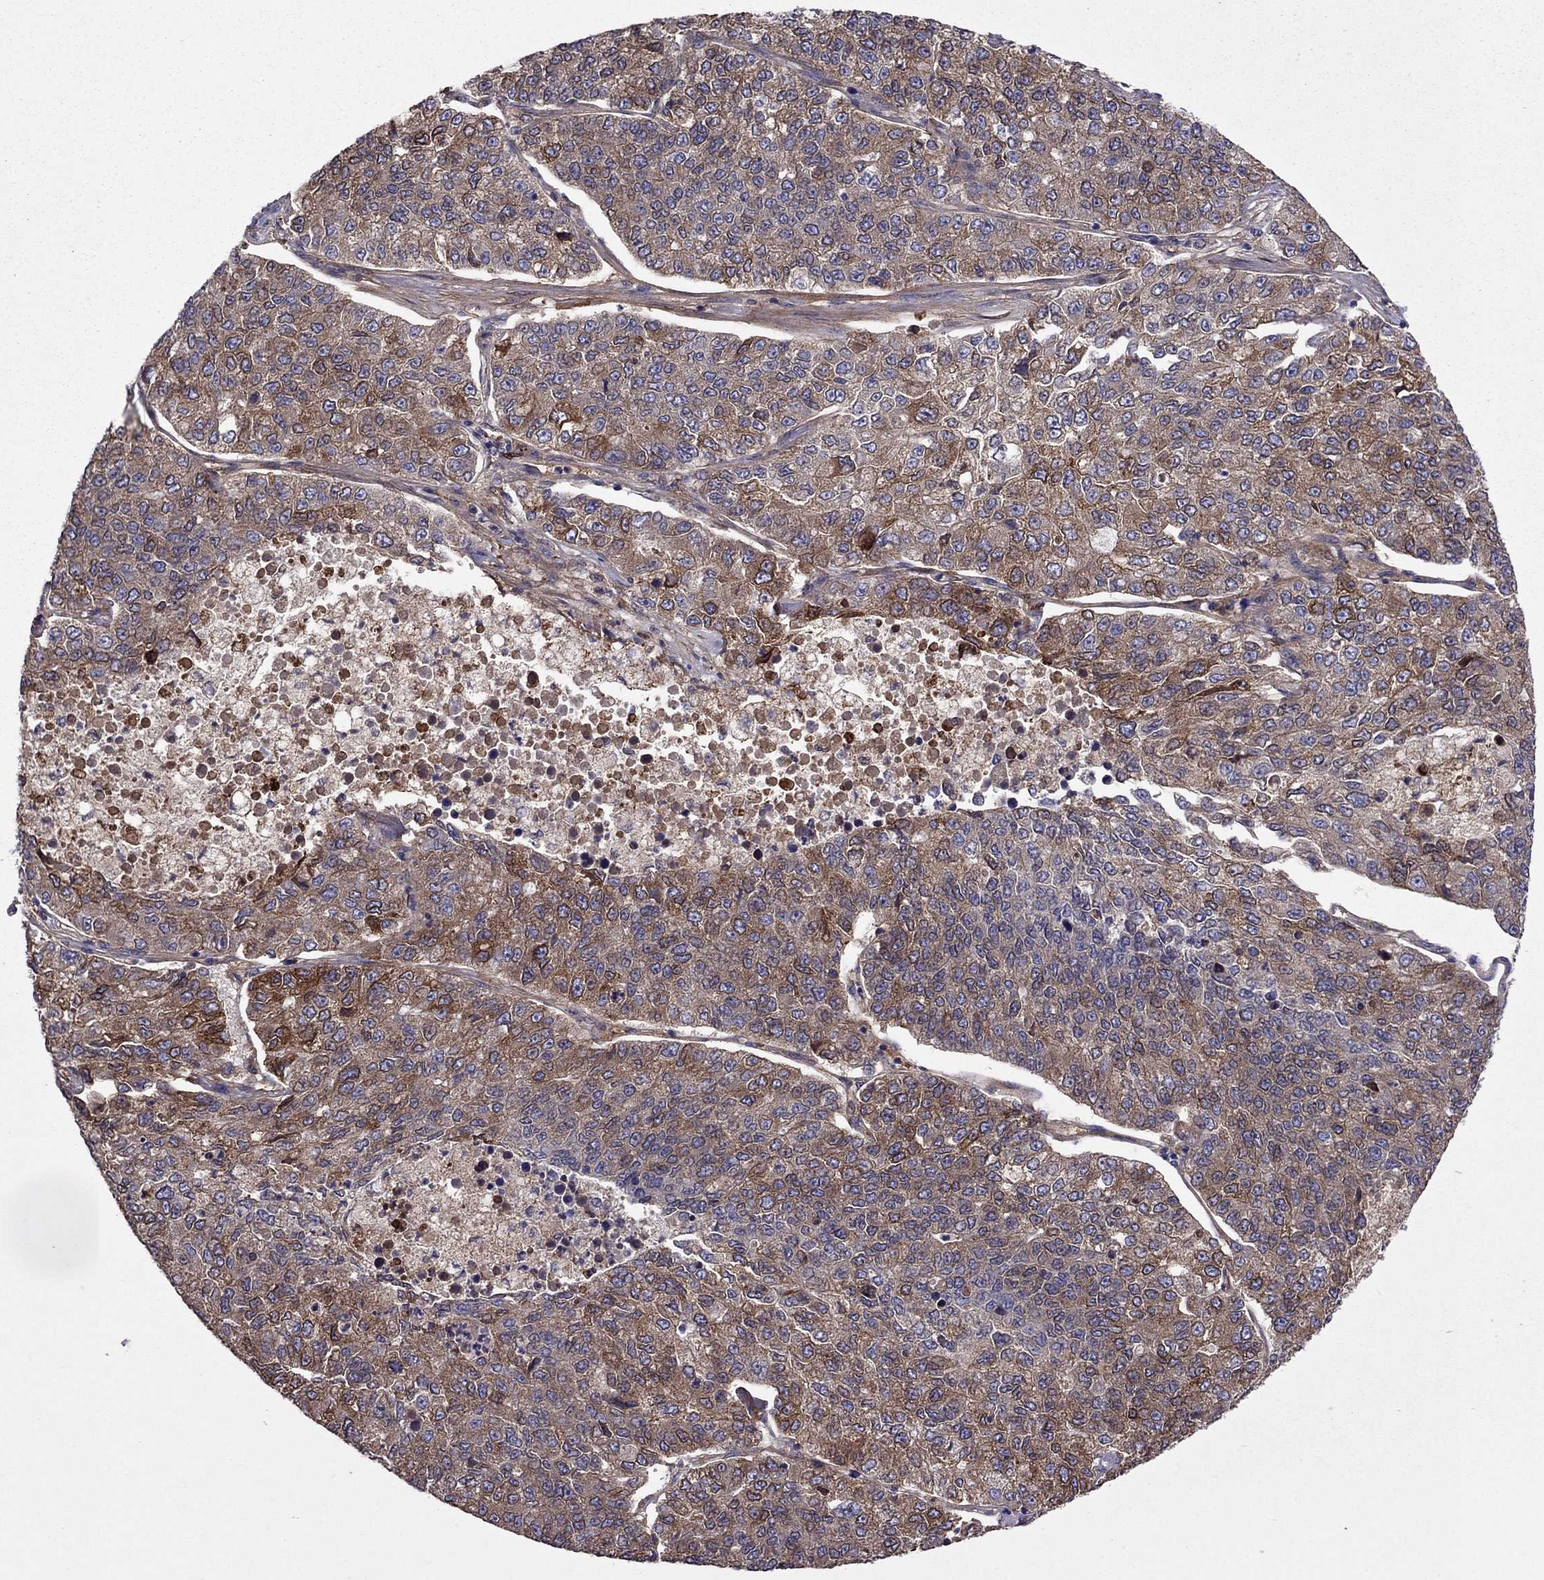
{"staining": {"intensity": "strong", "quantity": "25%-75%", "location": "cytoplasmic/membranous"}, "tissue": "lung cancer", "cell_type": "Tumor cells", "image_type": "cancer", "snomed": [{"axis": "morphology", "description": "Adenocarcinoma, NOS"}, {"axis": "topography", "description": "Lung"}], "caption": "The immunohistochemical stain labels strong cytoplasmic/membranous expression in tumor cells of lung cancer (adenocarcinoma) tissue.", "gene": "ITGB1", "patient": {"sex": "male", "age": 49}}